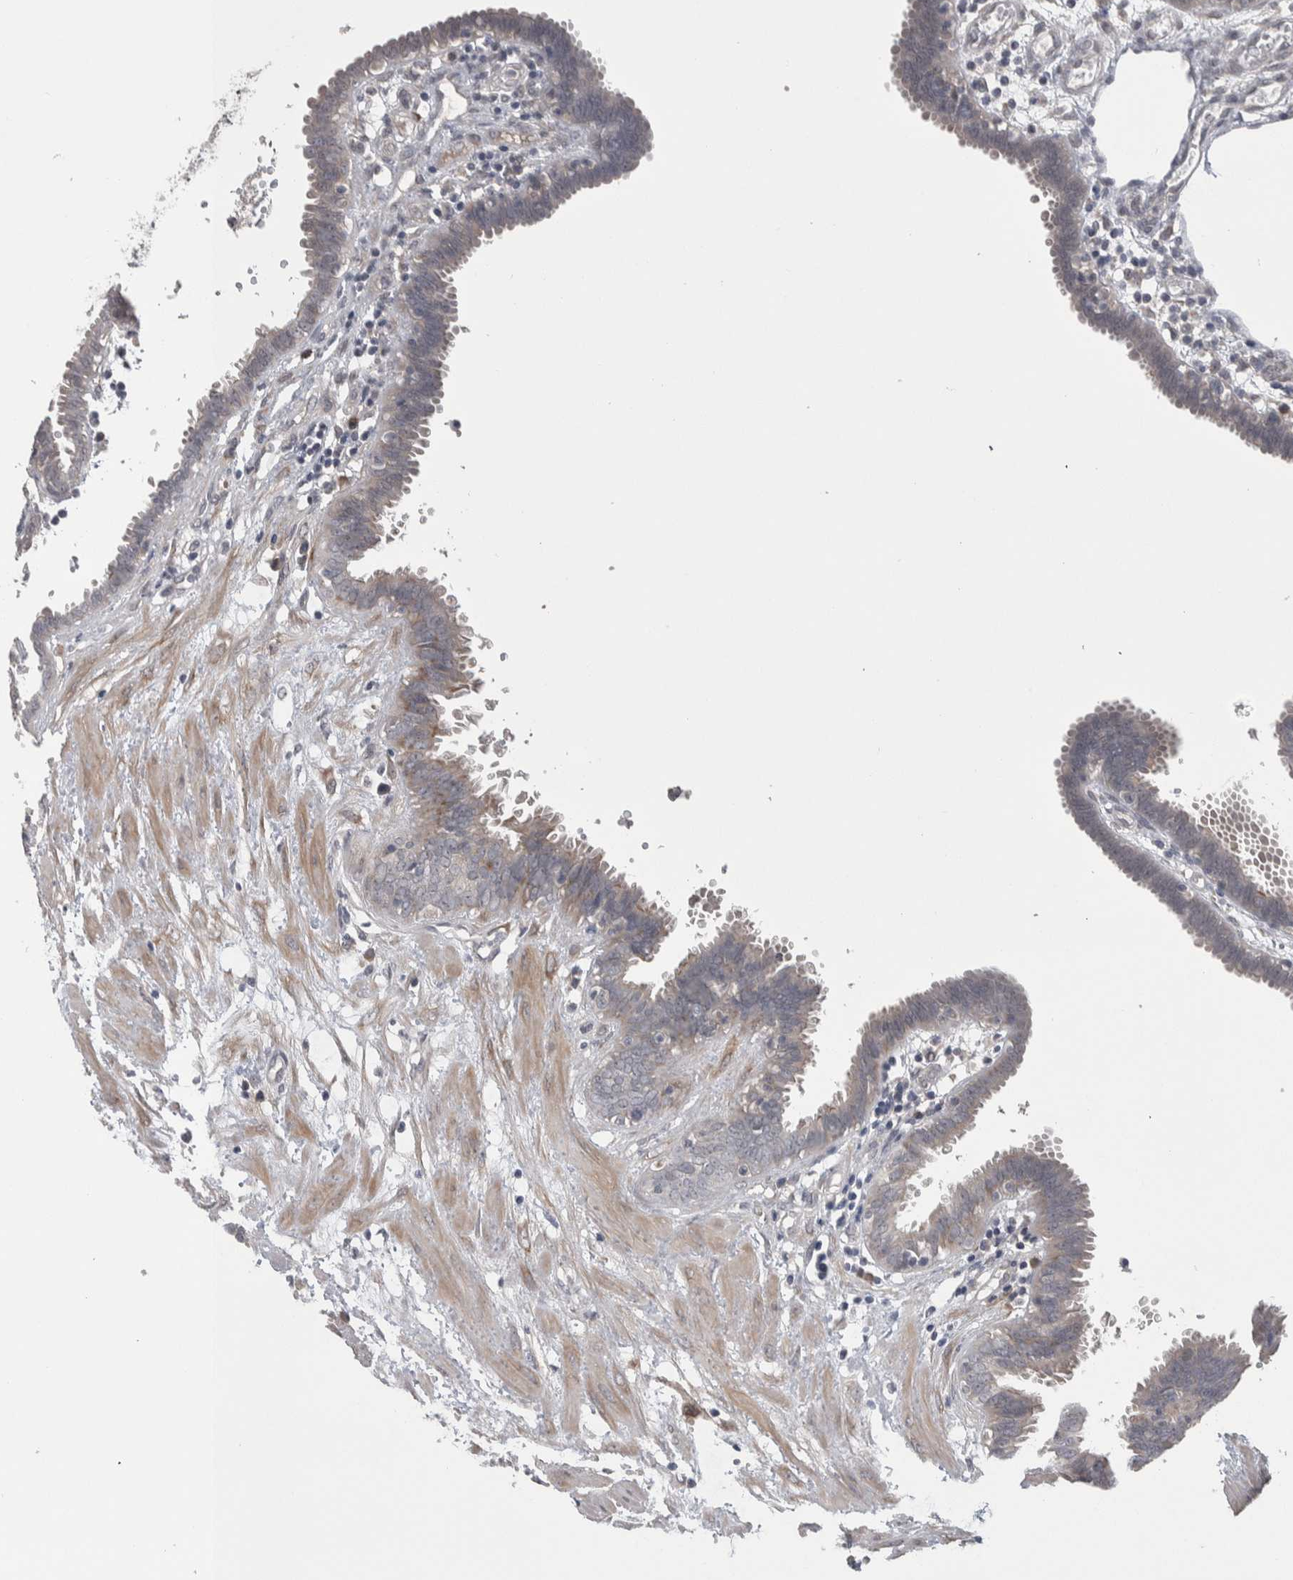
{"staining": {"intensity": "weak", "quantity": "25%-75%", "location": "cytoplasmic/membranous"}, "tissue": "fallopian tube", "cell_type": "Glandular cells", "image_type": "normal", "snomed": [{"axis": "morphology", "description": "Normal tissue, NOS"}, {"axis": "topography", "description": "Fallopian tube"}, {"axis": "topography", "description": "Placenta"}], "caption": "Immunohistochemistry staining of normal fallopian tube, which demonstrates low levels of weak cytoplasmic/membranous positivity in about 25%-75% of glandular cells indicating weak cytoplasmic/membranous protein expression. The staining was performed using DAB (brown) for protein detection and nuclei were counterstained in hematoxylin (blue).", "gene": "CUL2", "patient": {"sex": "female", "age": 32}}